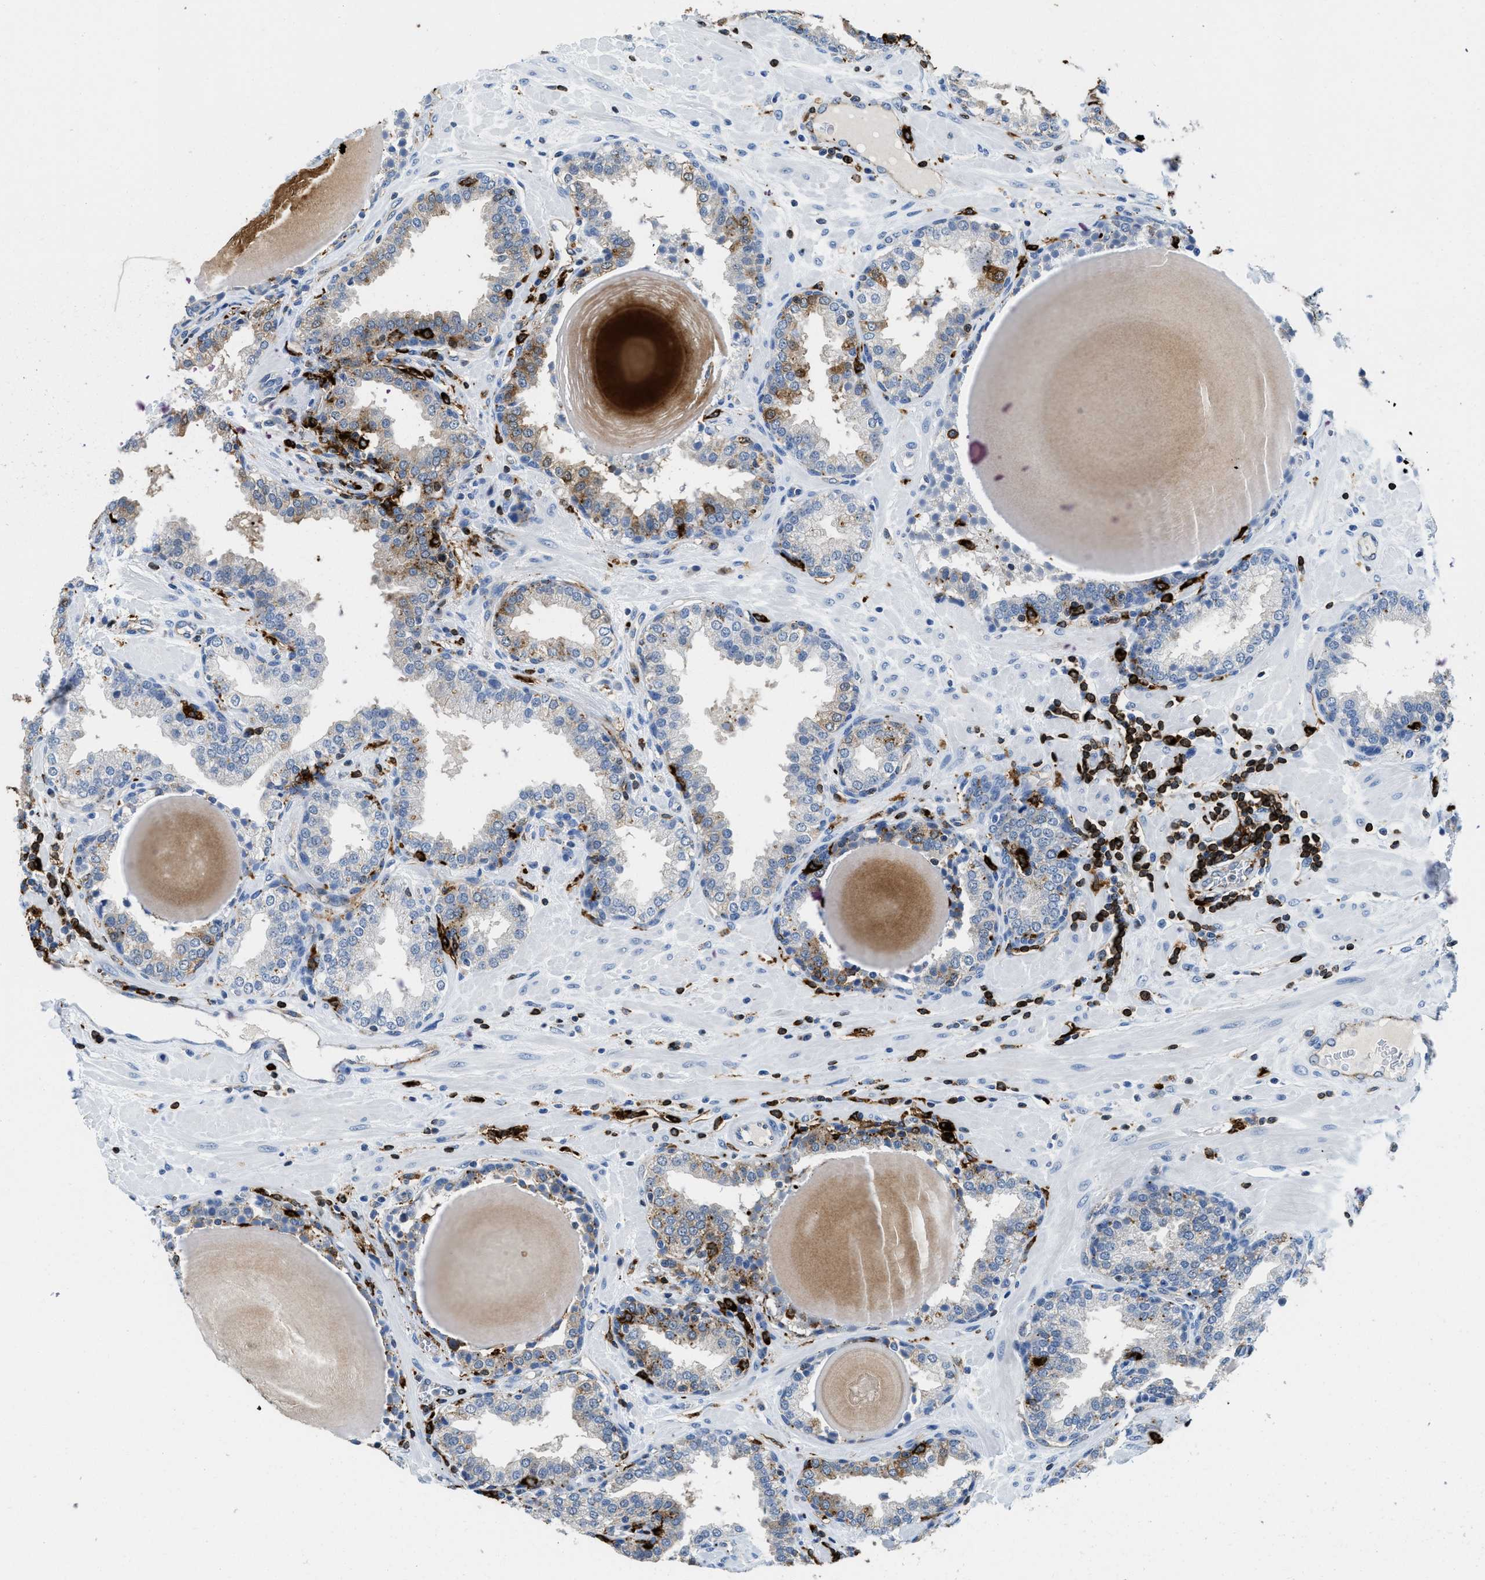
{"staining": {"intensity": "moderate", "quantity": "<25%", "location": "cytoplasmic/membranous"}, "tissue": "prostate", "cell_type": "Glandular cells", "image_type": "normal", "snomed": [{"axis": "morphology", "description": "Normal tissue, NOS"}, {"axis": "topography", "description": "Prostate"}], "caption": "Moderate cytoplasmic/membranous staining is seen in about <25% of glandular cells in benign prostate.", "gene": "CD226", "patient": {"sex": "male", "age": 51}}